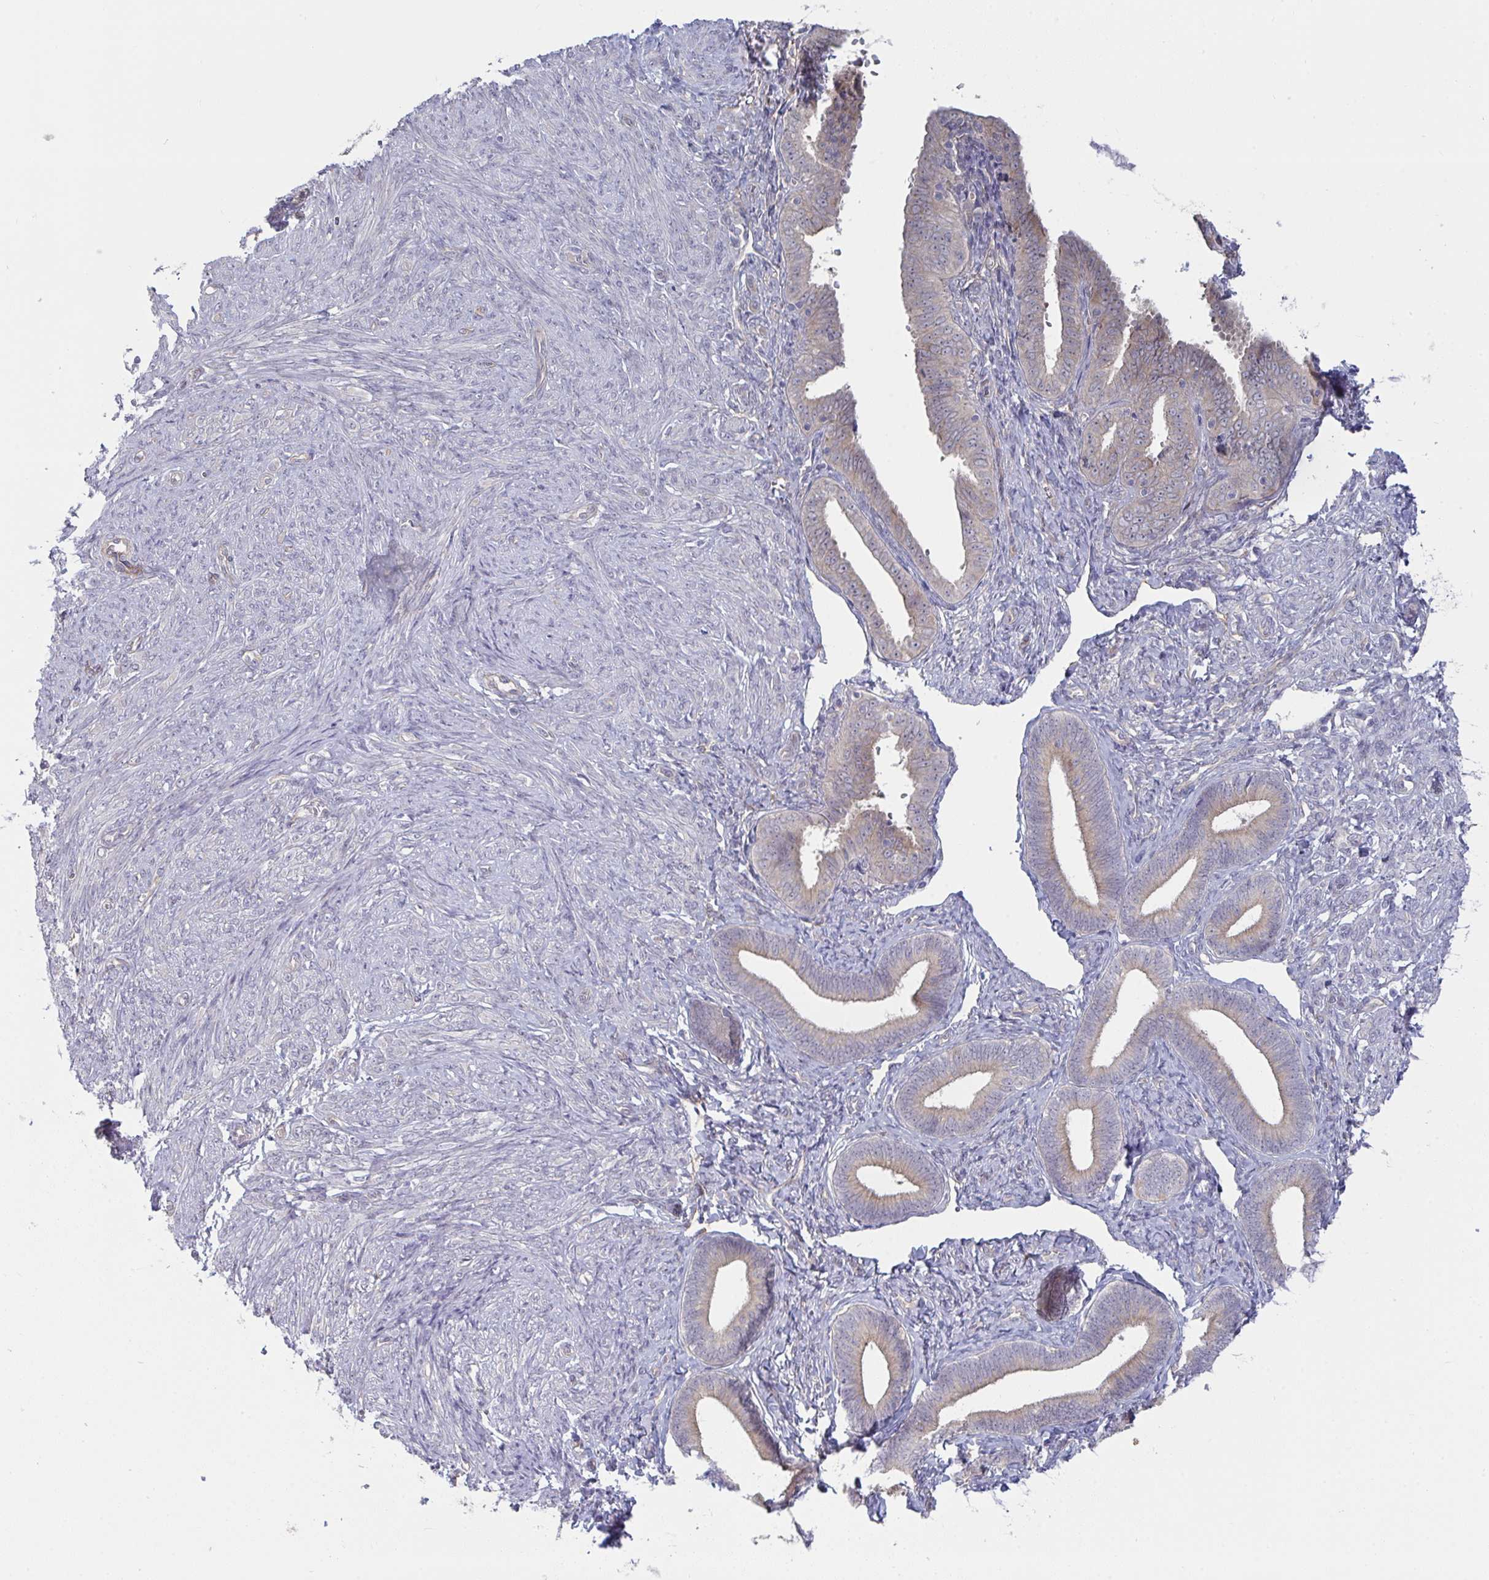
{"staining": {"intensity": "weak", "quantity": "<25%", "location": "cytoplasmic/membranous"}, "tissue": "endometrial cancer", "cell_type": "Tumor cells", "image_type": "cancer", "snomed": [{"axis": "morphology", "description": "Adenocarcinoma, NOS"}, {"axis": "topography", "description": "Endometrium"}], "caption": "The histopathology image exhibits no staining of tumor cells in endometrial cancer.", "gene": "CASP9", "patient": {"sex": "female", "age": 87}}